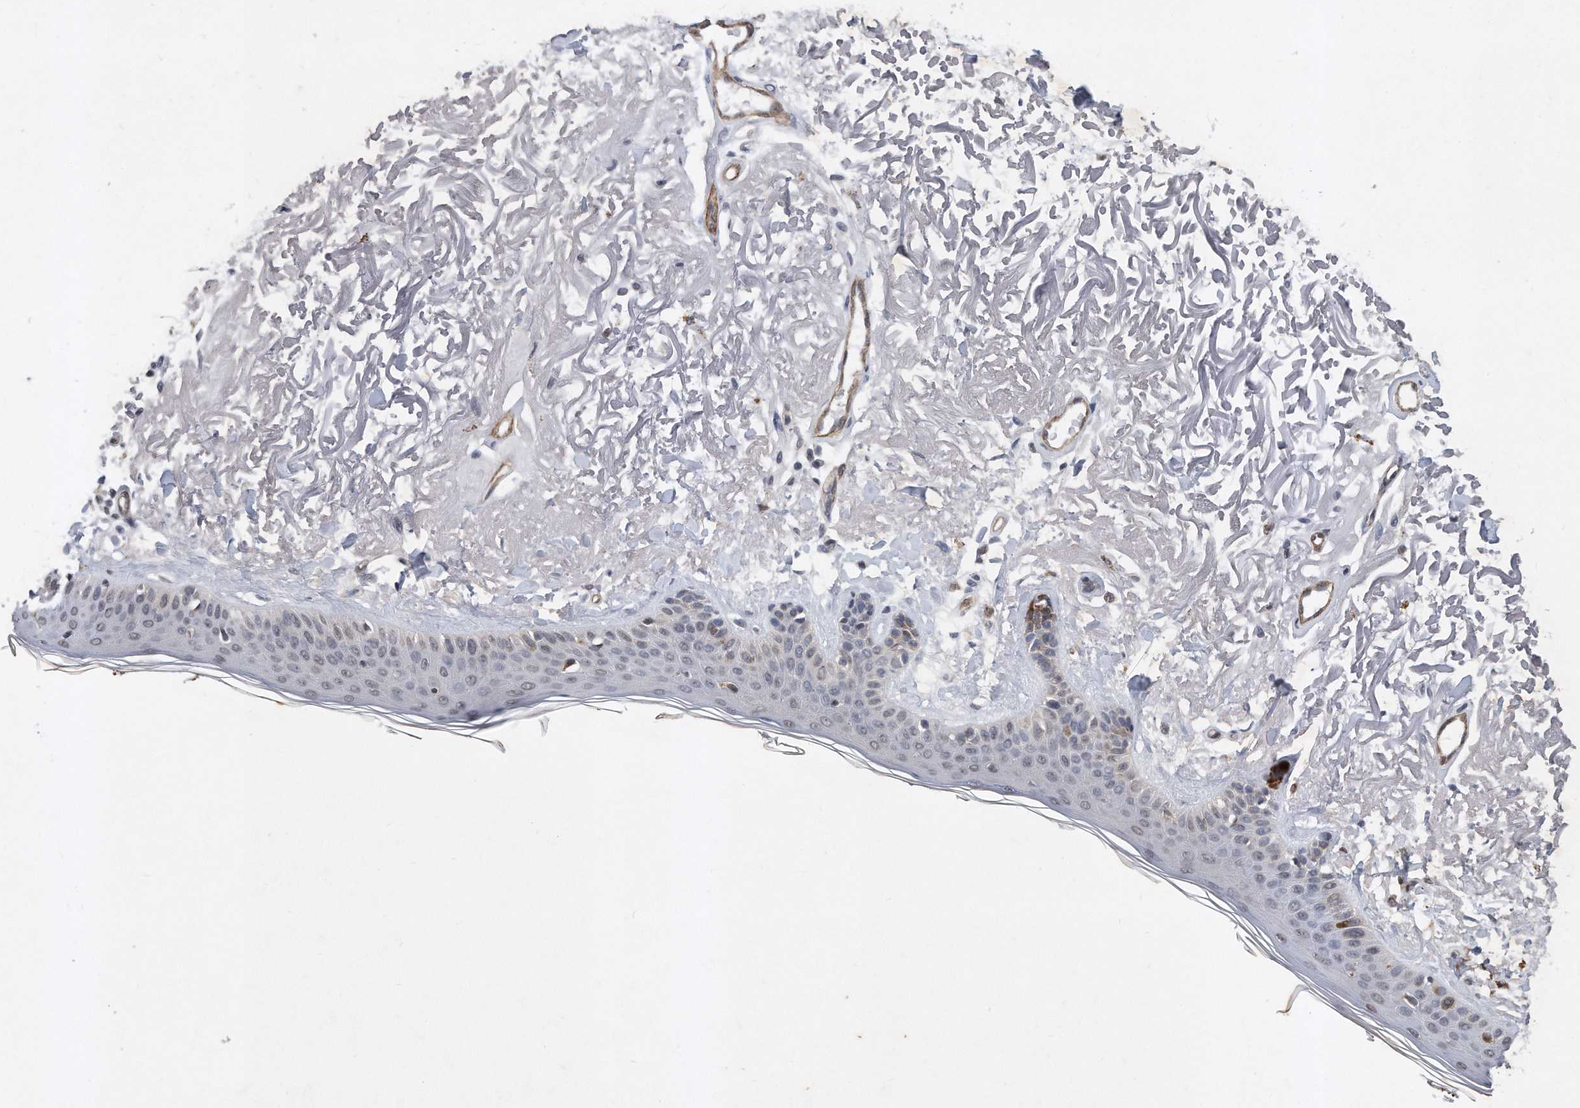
{"staining": {"intensity": "negative", "quantity": "none", "location": "none"}, "tissue": "skin", "cell_type": "Fibroblasts", "image_type": "normal", "snomed": [{"axis": "morphology", "description": "Normal tissue, NOS"}, {"axis": "topography", "description": "Skin"}, {"axis": "topography", "description": "Skeletal muscle"}], "caption": "This is an immunohistochemistry histopathology image of normal skin. There is no positivity in fibroblasts.", "gene": "TP53INP1", "patient": {"sex": "male", "age": 83}}